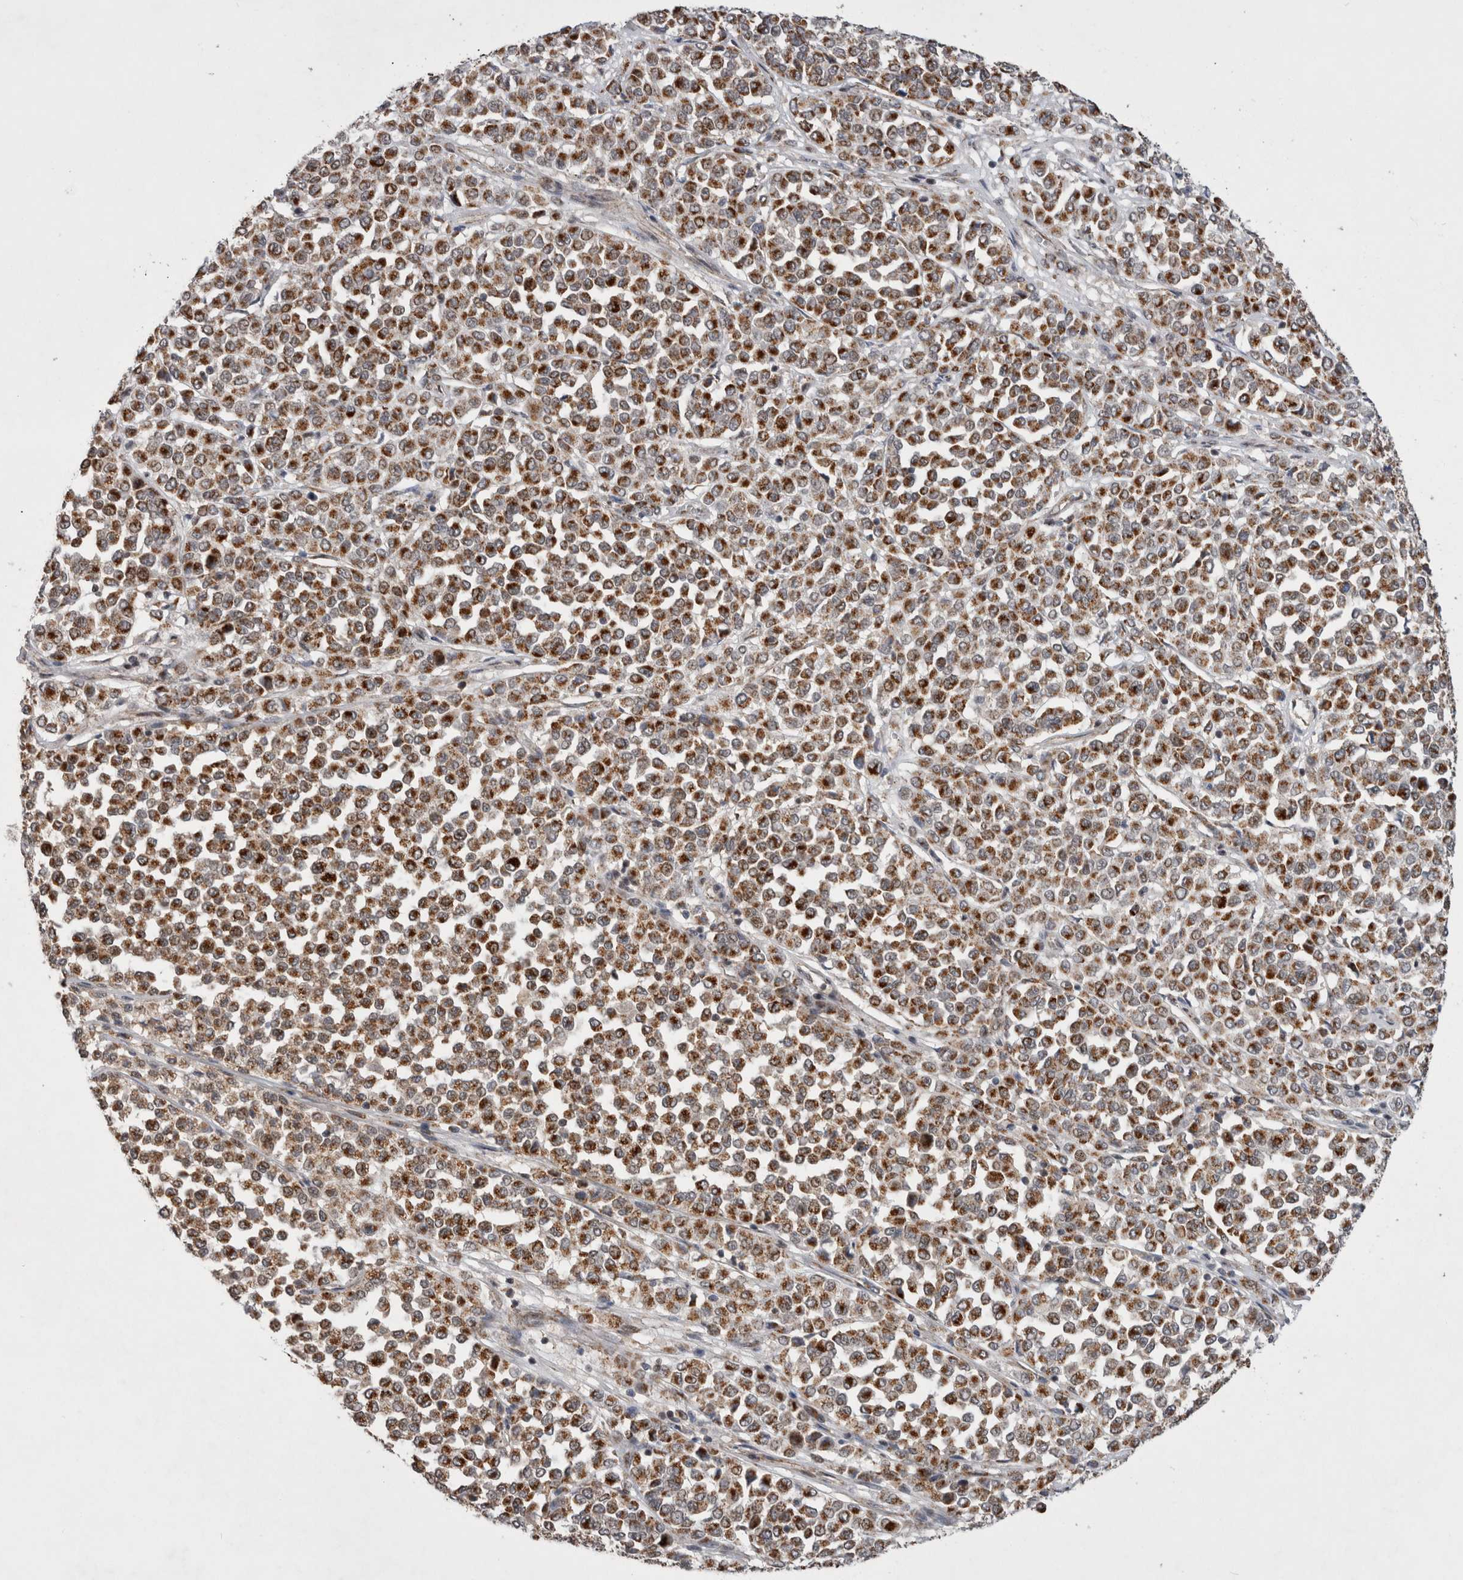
{"staining": {"intensity": "moderate", "quantity": ">75%", "location": "cytoplasmic/membranous"}, "tissue": "melanoma", "cell_type": "Tumor cells", "image_type": "cancer", "snomed": [{"axis": "morphology", "description": "Malignant melanoma, Metastatic site"}, {"axis": "topography", "description": "Pancreas"}], "caption": "High-power microscopy captured an IHC photomicrograph of melanoma, revealing moderate cytoplasmic/membranous positivity in approximately >75% of tumor cells. The protein of interest is shown in brown color, while the nuclei are stained blue.", "gene": "MRPL37", "patient": {"sex": "female", "age": 30}}